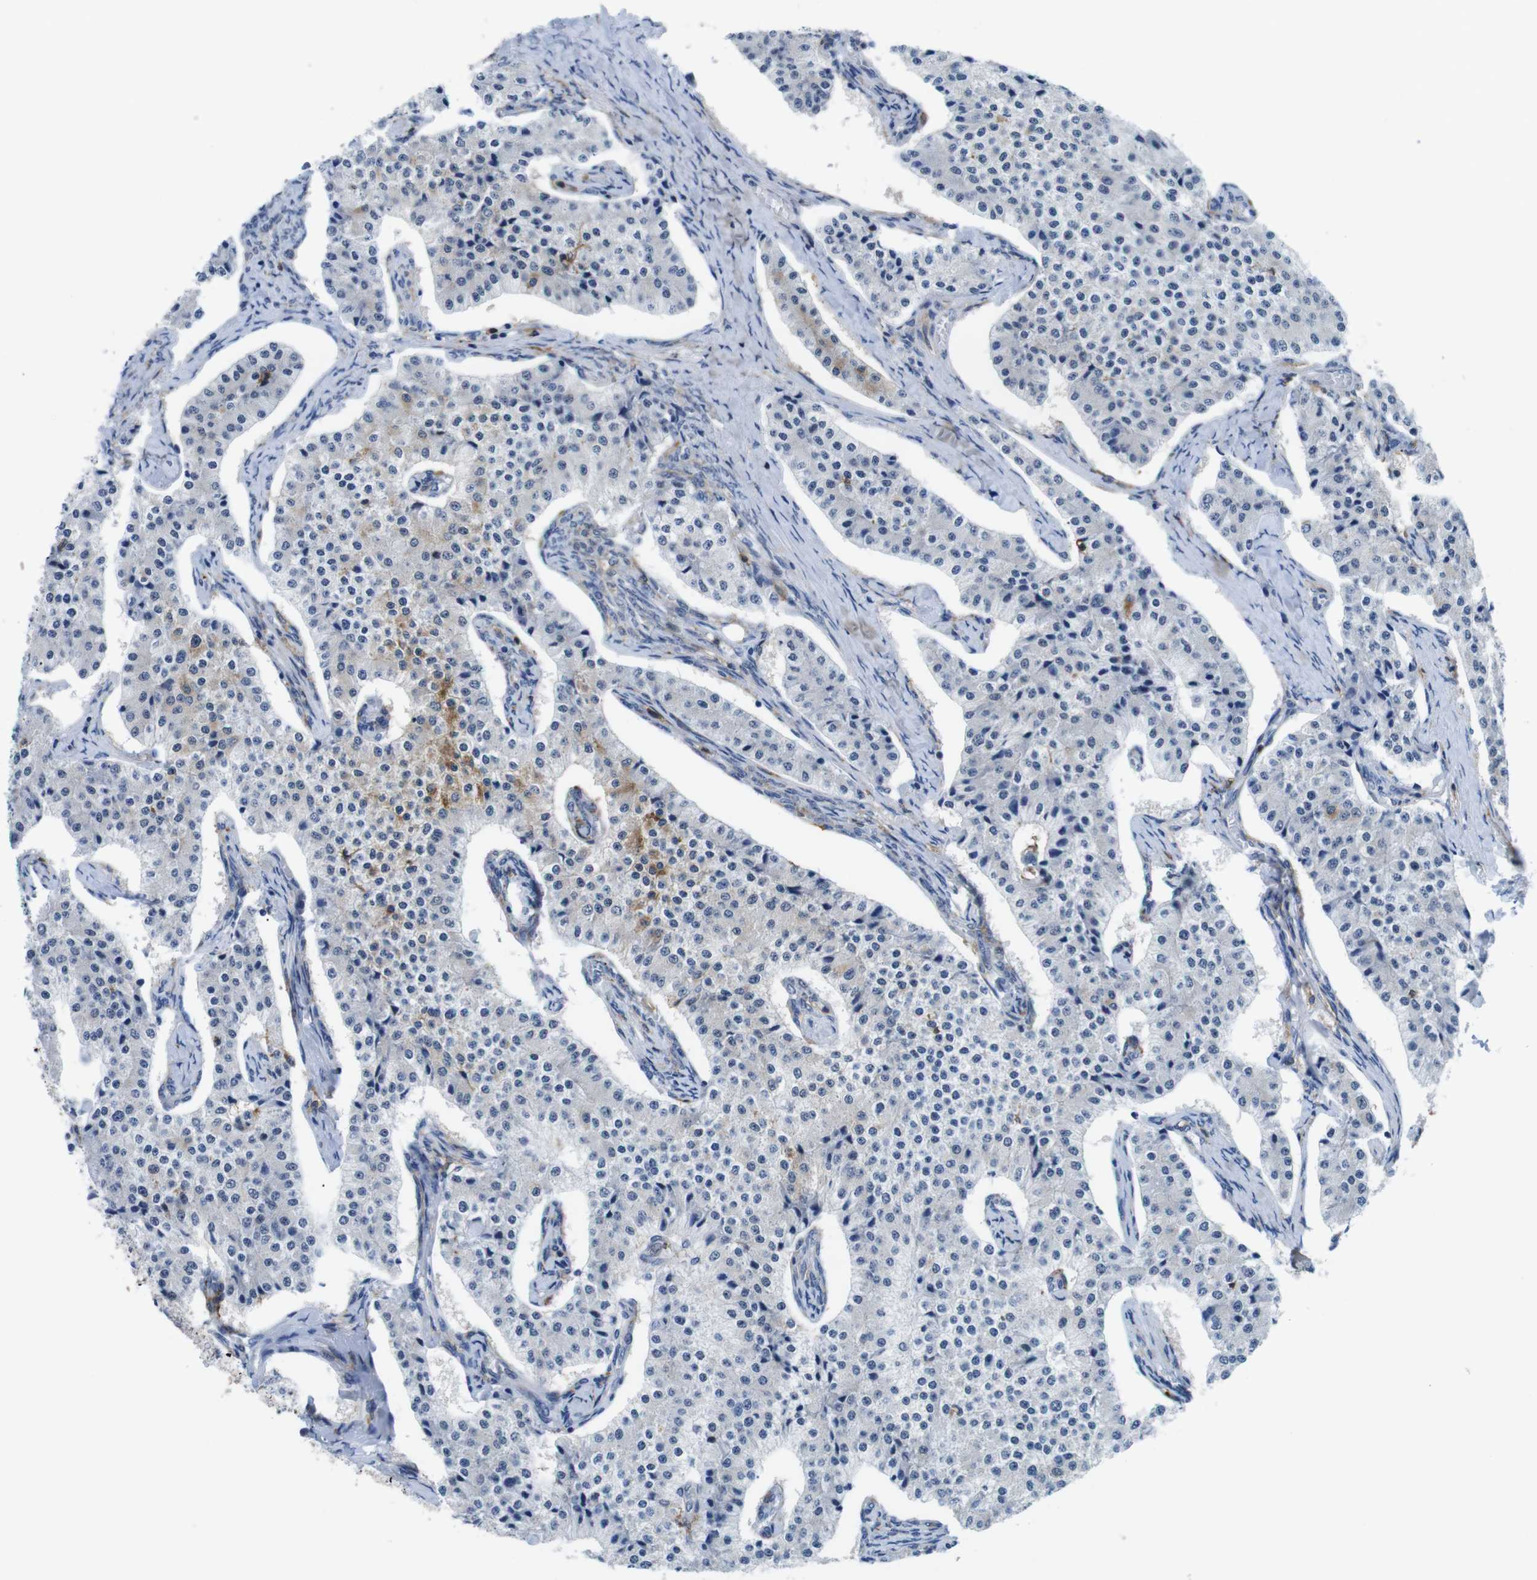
{"staining": {"intensity": "moderate", "quantity": "<25%", "location": "cytoplasmic/membranous"}, "tissue": "carcinoid", "cell_type": "Tumor cells", "image_type": "cancer", "snomed": [{"axis": "morphology", "description": "Carcinoid, malignant, NOS"}, {"axis": "topography", "description": "Colon"}], "caption": "Malignant carcinoid was stained to show a protein in brown. There is low levels of moderate cytoplasmic/membranous staining in approximately <25% of tumor cells.", "gene": "CD300C", "patient": {"sex": "female", "age": 52}}